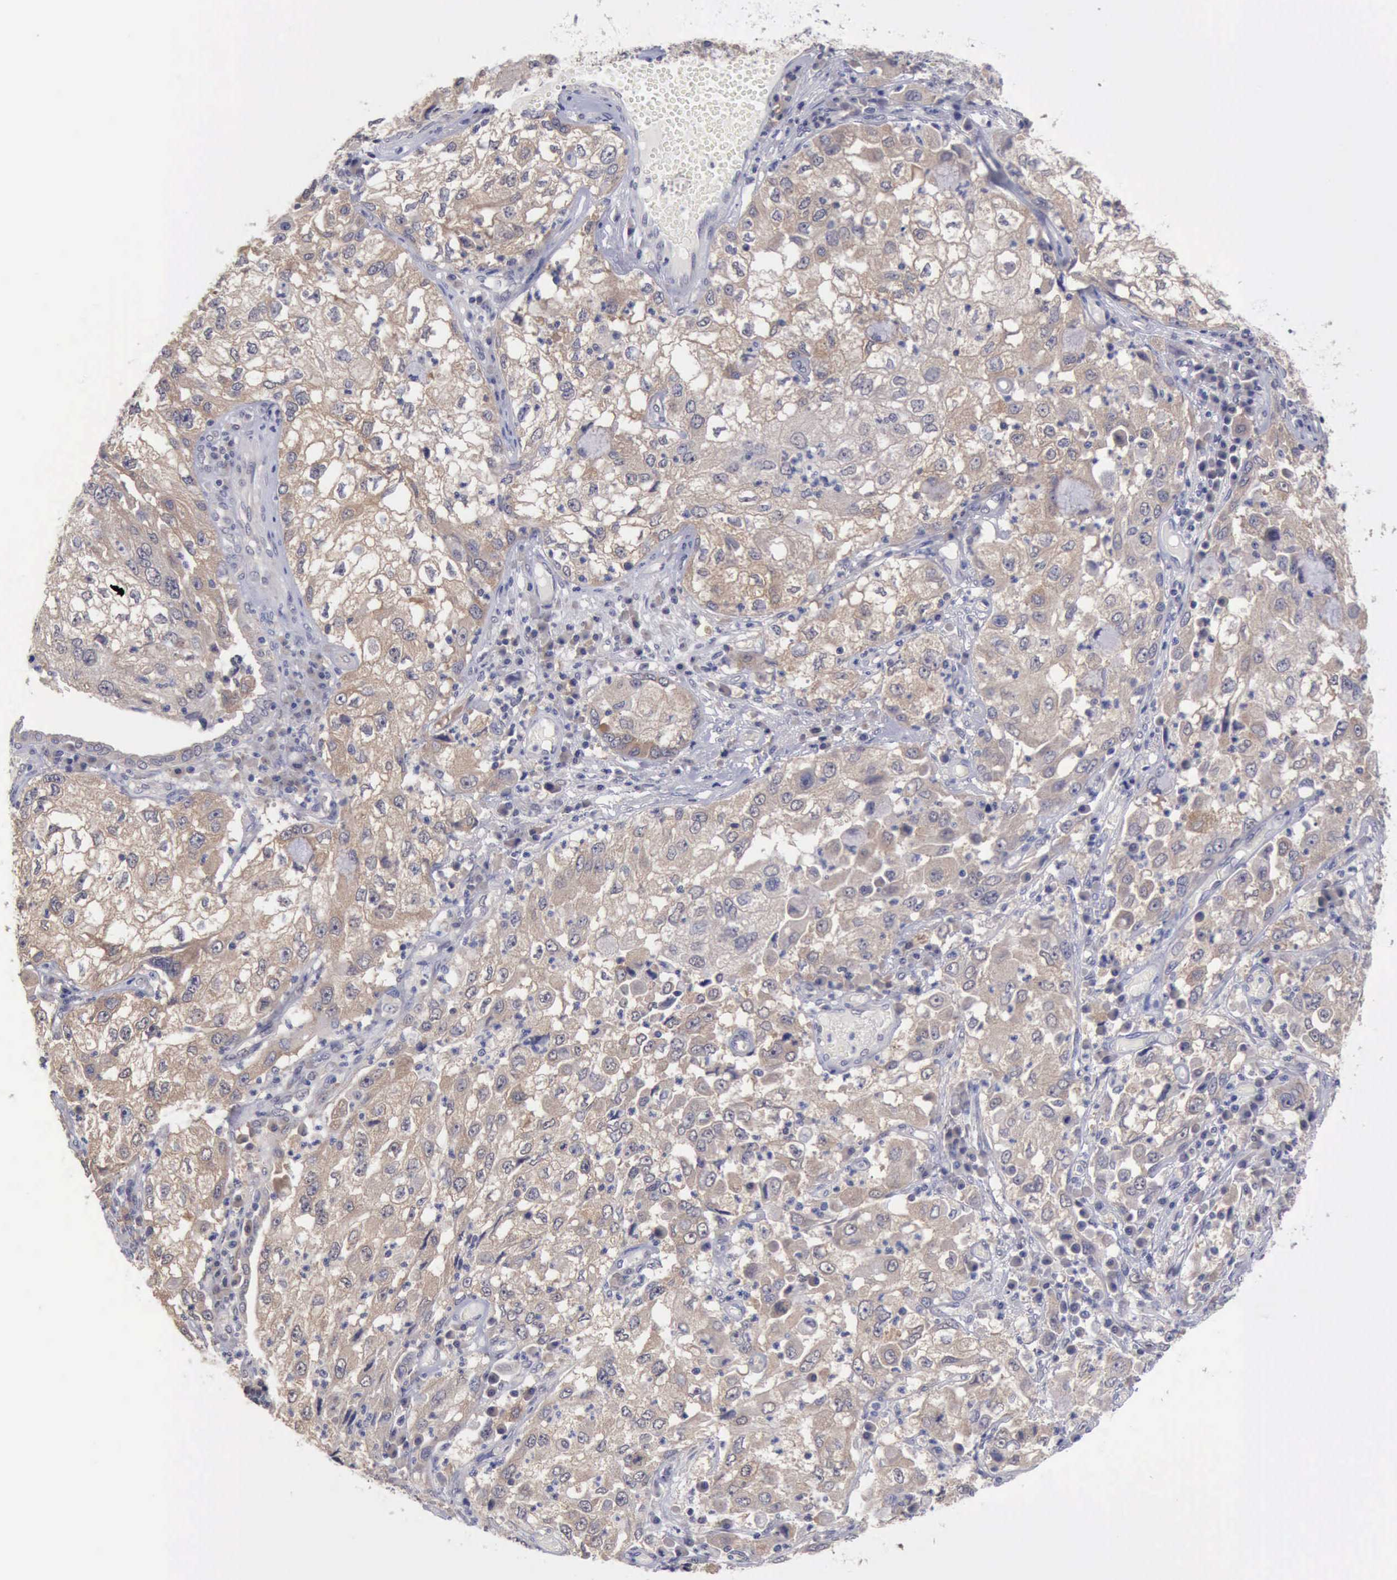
{"staining": {"intensity": "weak", "quantity": "25%-75%", "location": "cytoplasmic/membranous"}, "tissue": "cervical cancer", "cell_type": "Tumor cells", "image_type": "cancer", "snomed": [{"axis": "morphology", "description": "Squamous cell carcinoma, NOS"}, {"axis": "topography", "description": "Cervix"}], "caption": "Protein staining of cervical cancer (squamous cell carcinoma) tissue exhibits weak cytoplasmic/membranous positivity in about 25%-75% of tumor cells. The protein is shown in brown color, while the nuclei are stained blue.", "gene": "PHKA1", "patient": {"sex": "female", "age": 36}}